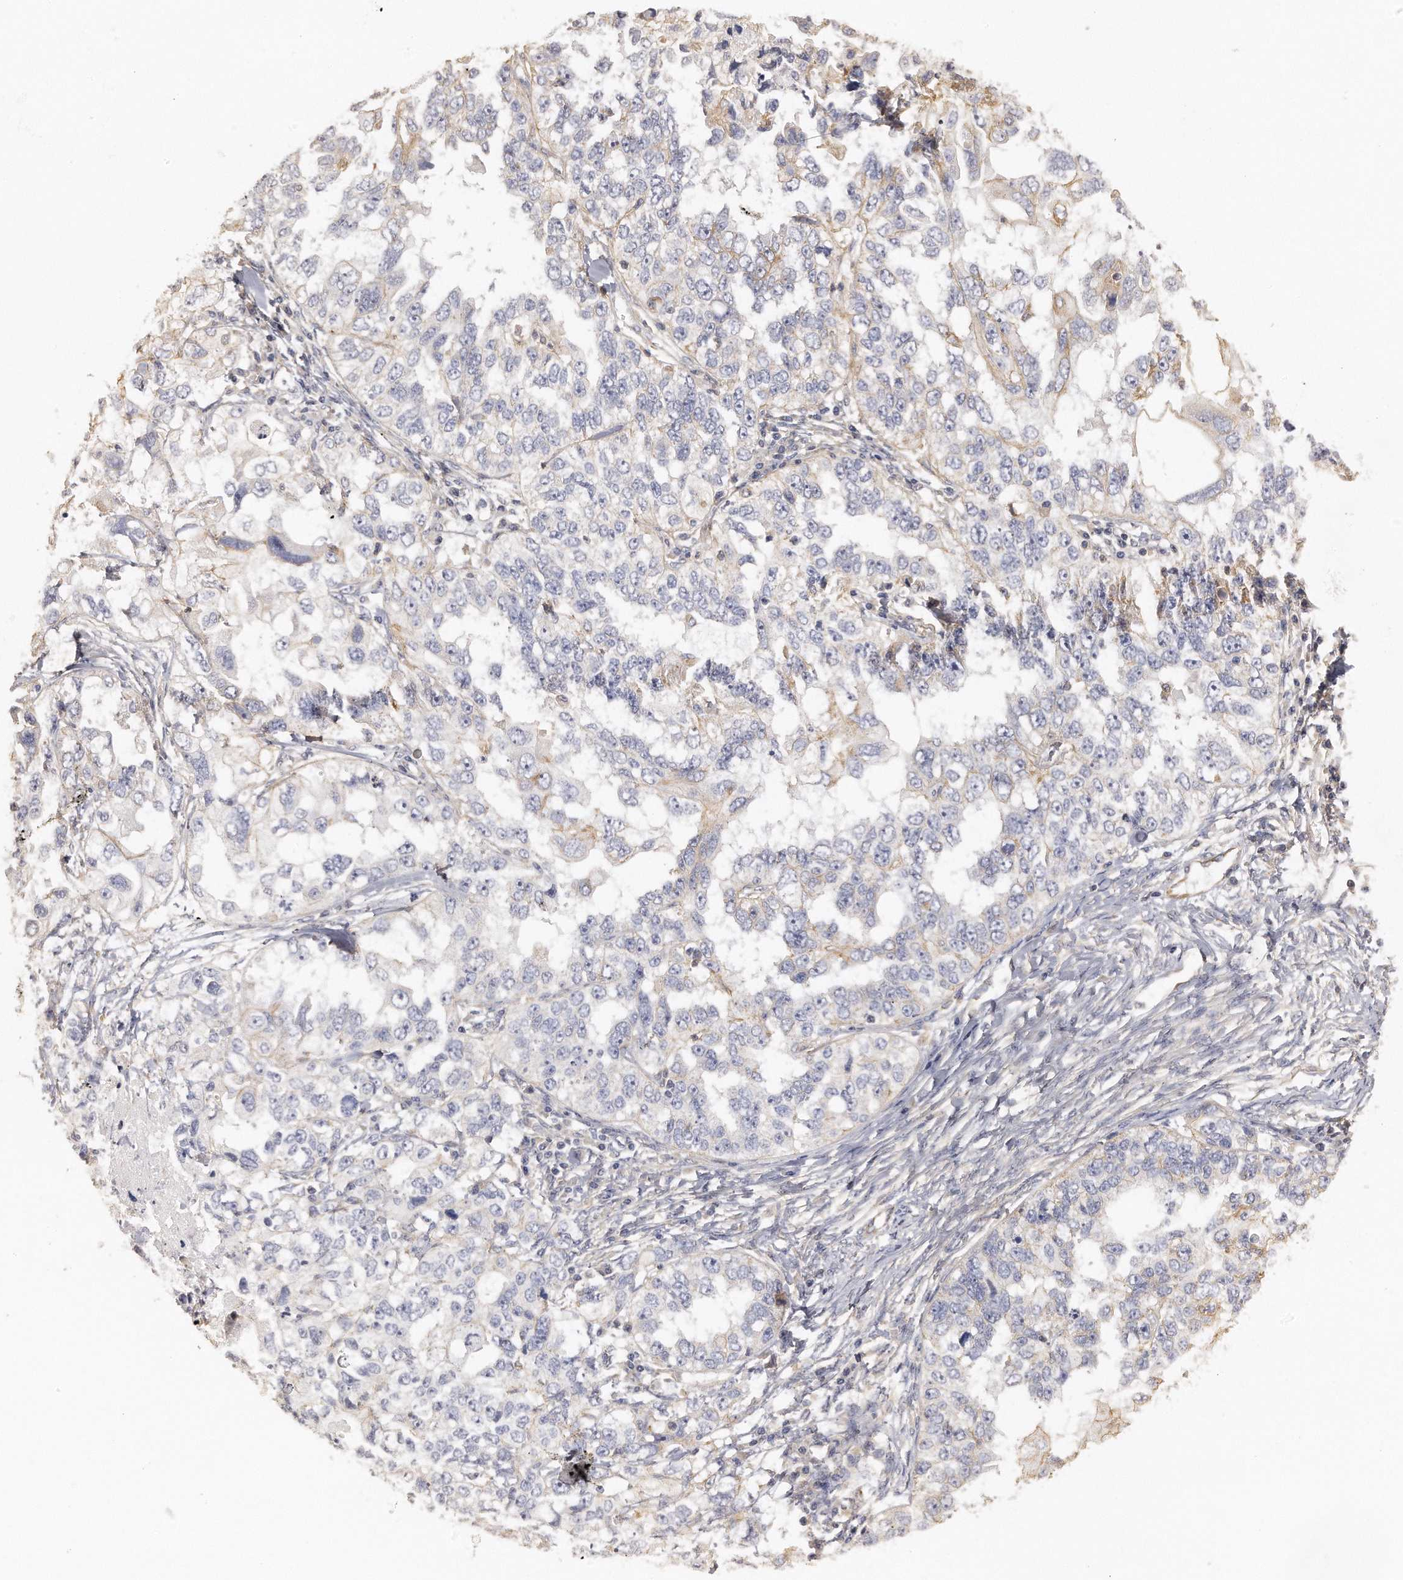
{"staining": {"intensity": "weak", "quantity": "<25%", "location": "cytoplasmic/membranous"}, "tissue": "ovarian cancer", "cell_type": "Tumor cells", "image_type": "cancer", "snomed": [{"axis": "morphology", "description": "Cystadenocarcinoma, serous, NOS"}, {"axis": "topography", "description": "Ovary"}], "caption": "This is a histopathology image of IHC staining of ovarian serous cystadenocarcinoma, which shows no expression in tumor cells.", "gene": "CHST7", "patient": {"sex": "female", "age": 82}}